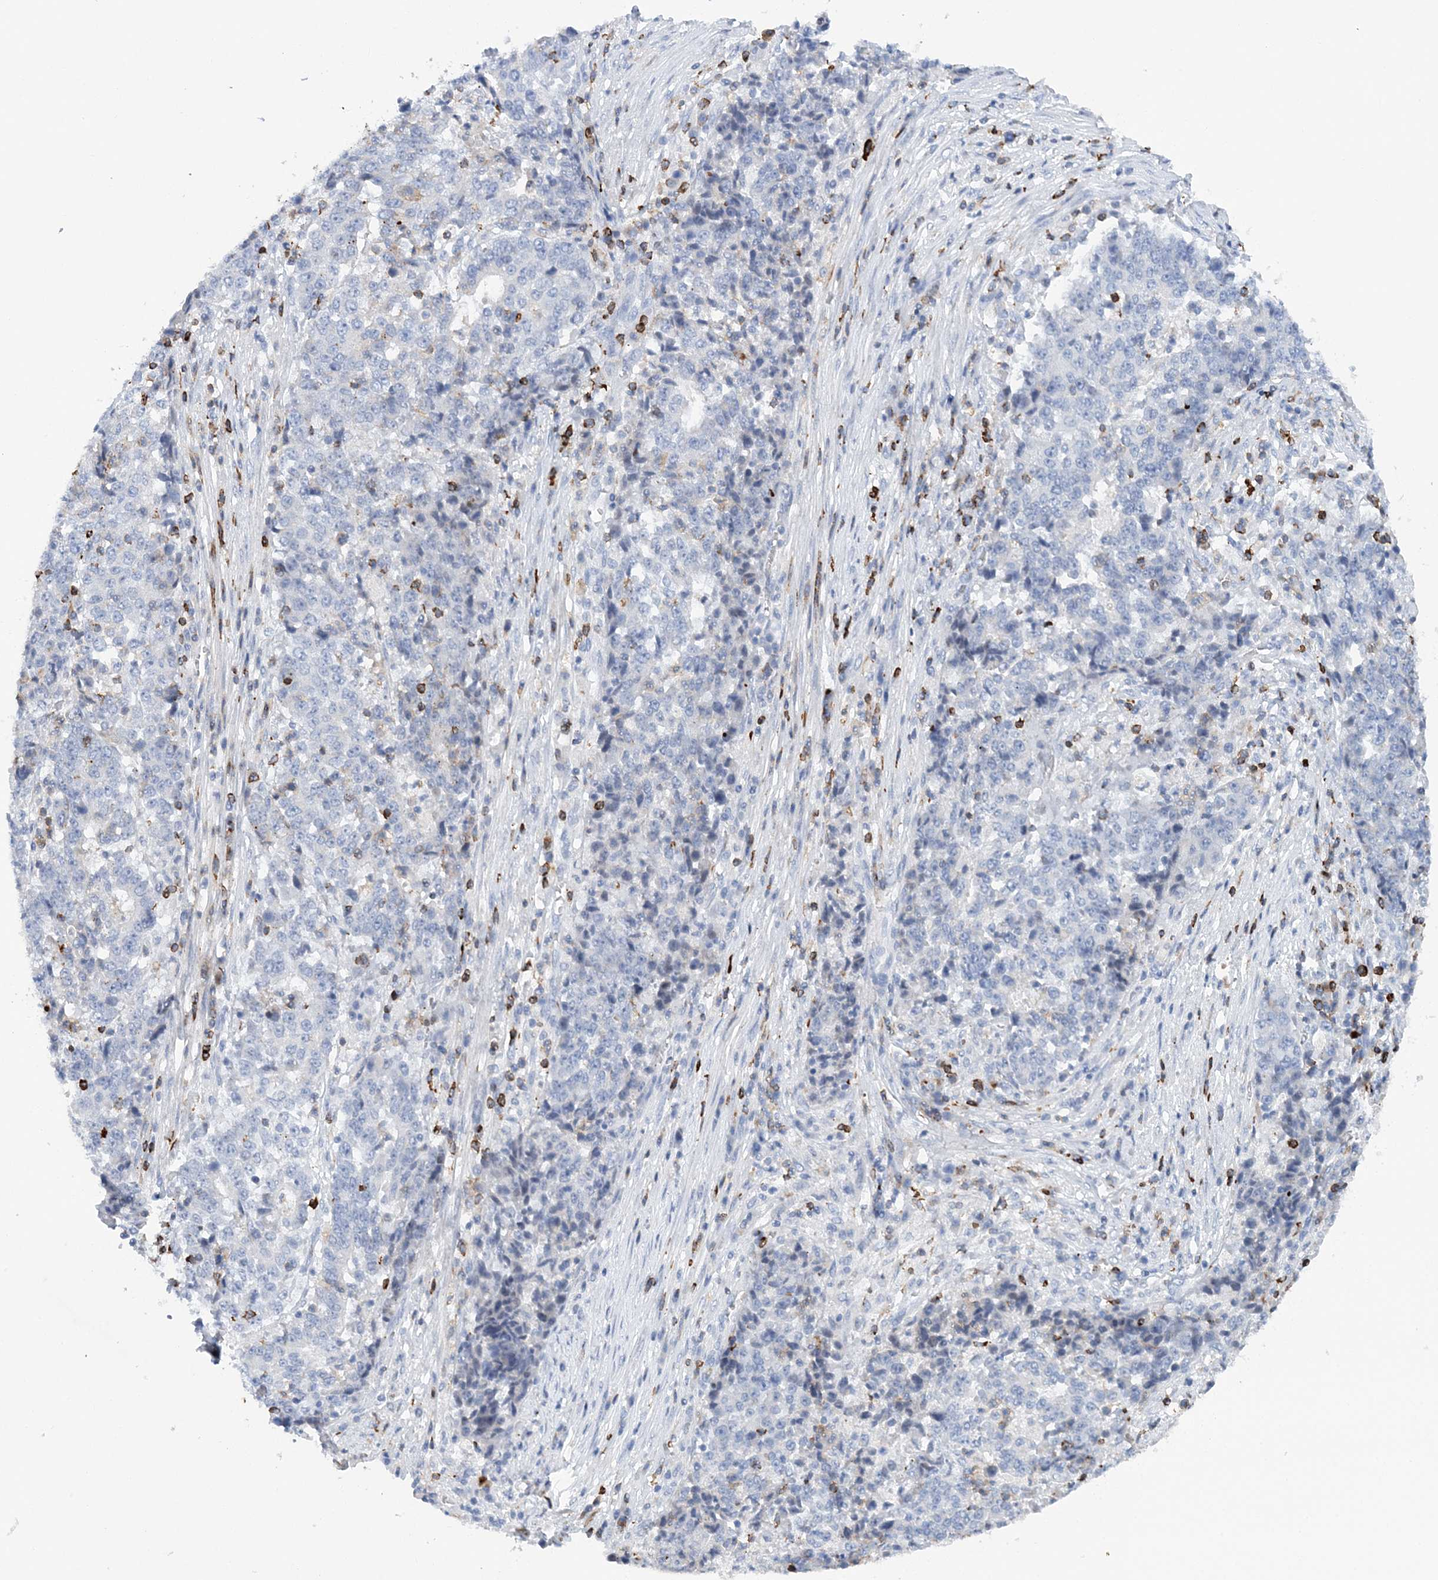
{"staining": {"intensity": "negative", "quantity": "none", "location": "none"}, "tissue": "stomach cancer", "cell_type": "Tumor cells", "image_type": "cancer", "snomed": [{"axis": "morphology", "description": "Adenocarcinoma, NOS"}, {"axis": "topography", "description": "Stomach"}], "caption": "Immunohistochemistry histopathology image of neoplastic tissue: human stomach cancer stained with DAB displays no significant protein expression in tumor cells.", "gene": "PRMT9", "patient": {"sex": "male", "age": 59}}